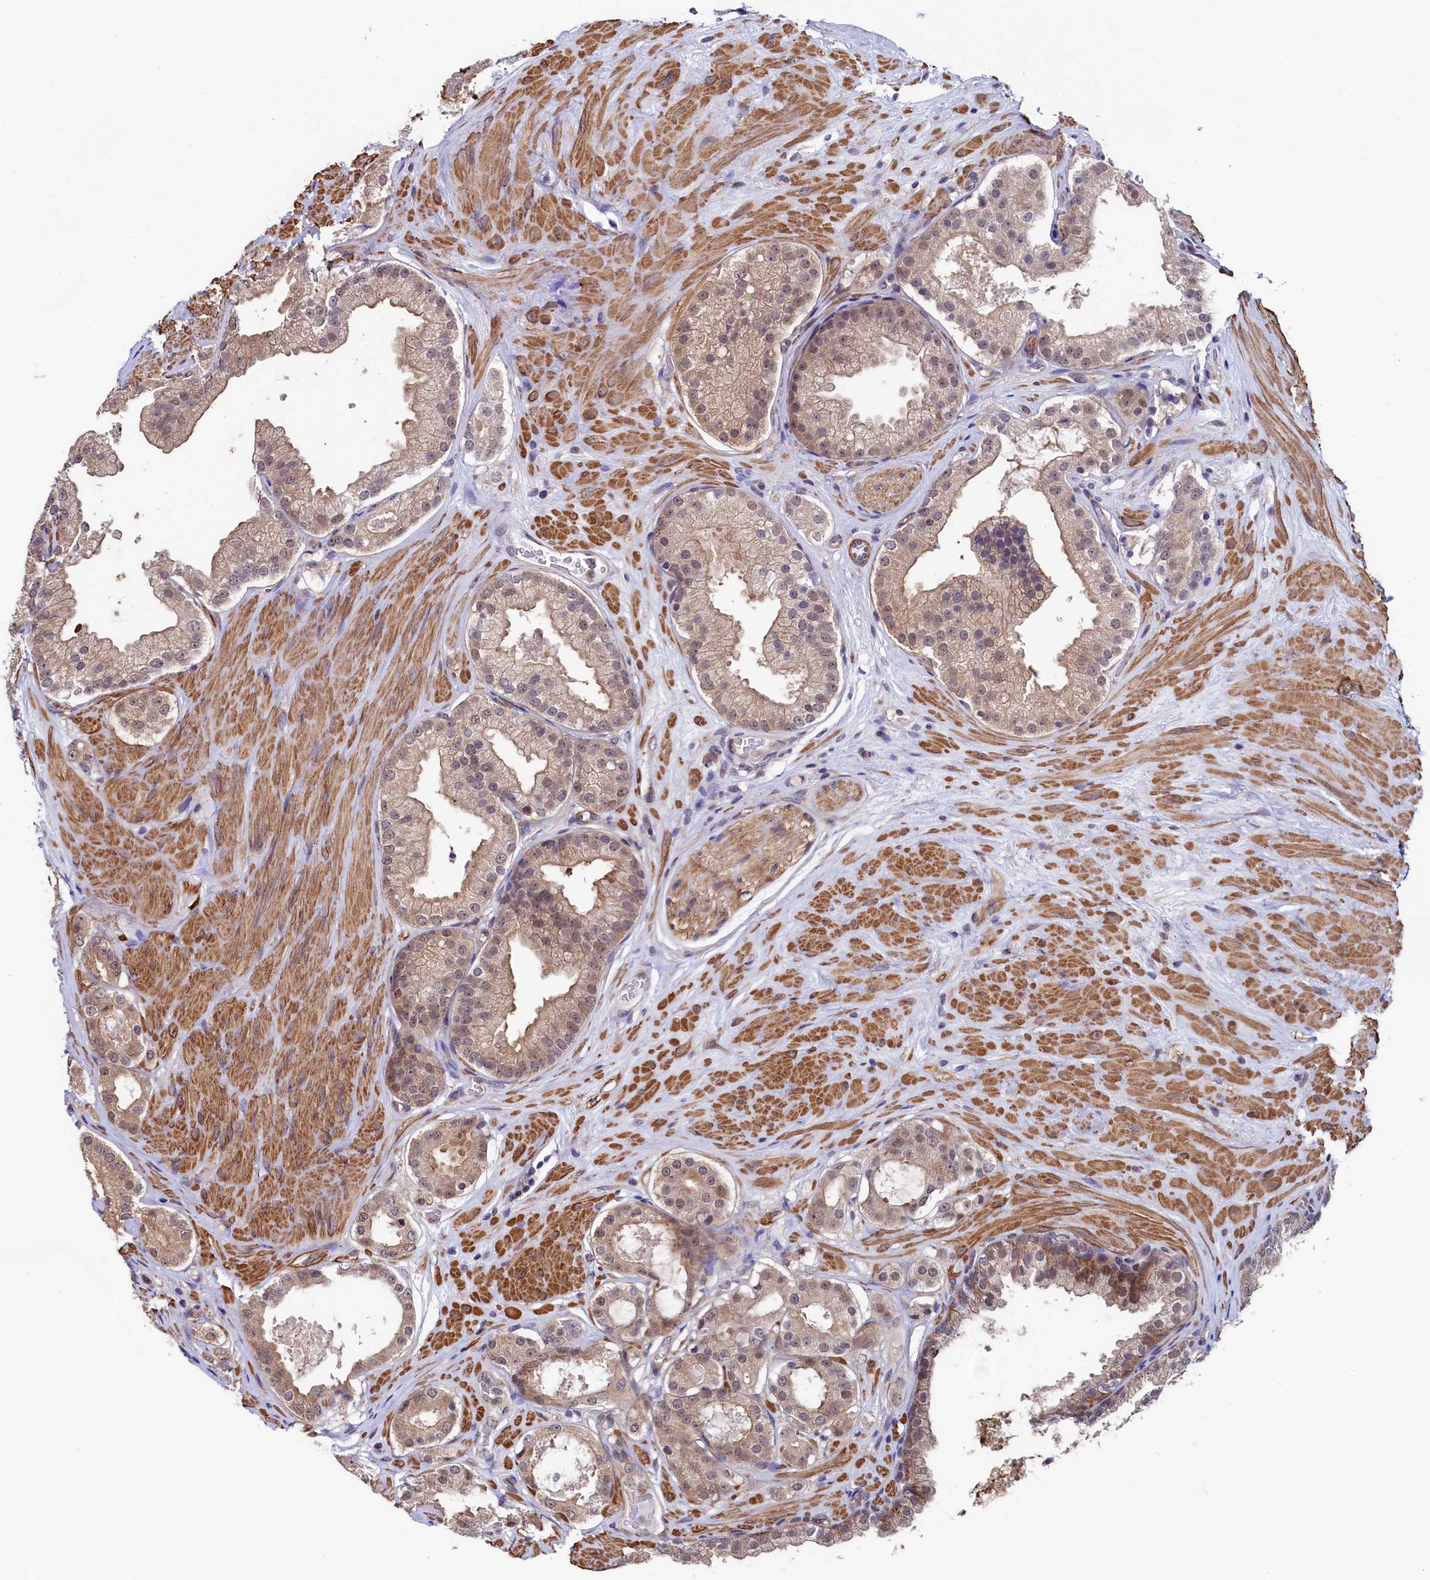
{"staining": {"intensity": "weak", "quantity": ">75%", "location": "nuclear"}, "tissue": "prostate cancer", "cell_type": "Tumor cells", "image_type": "cancer", "snomed": [{"axis": "morphology", "description": "Adenocarcinoma, High grade"}, {"axis": "topography", "description": "Prostate"}], "caption": "Prostate adenocarcinoma (high-grade) stained for a protein demonstrates weak nuclear positivity in tumor cells.", "gene": "LEO1", "patient": {"sex": "male", "age": 65}}